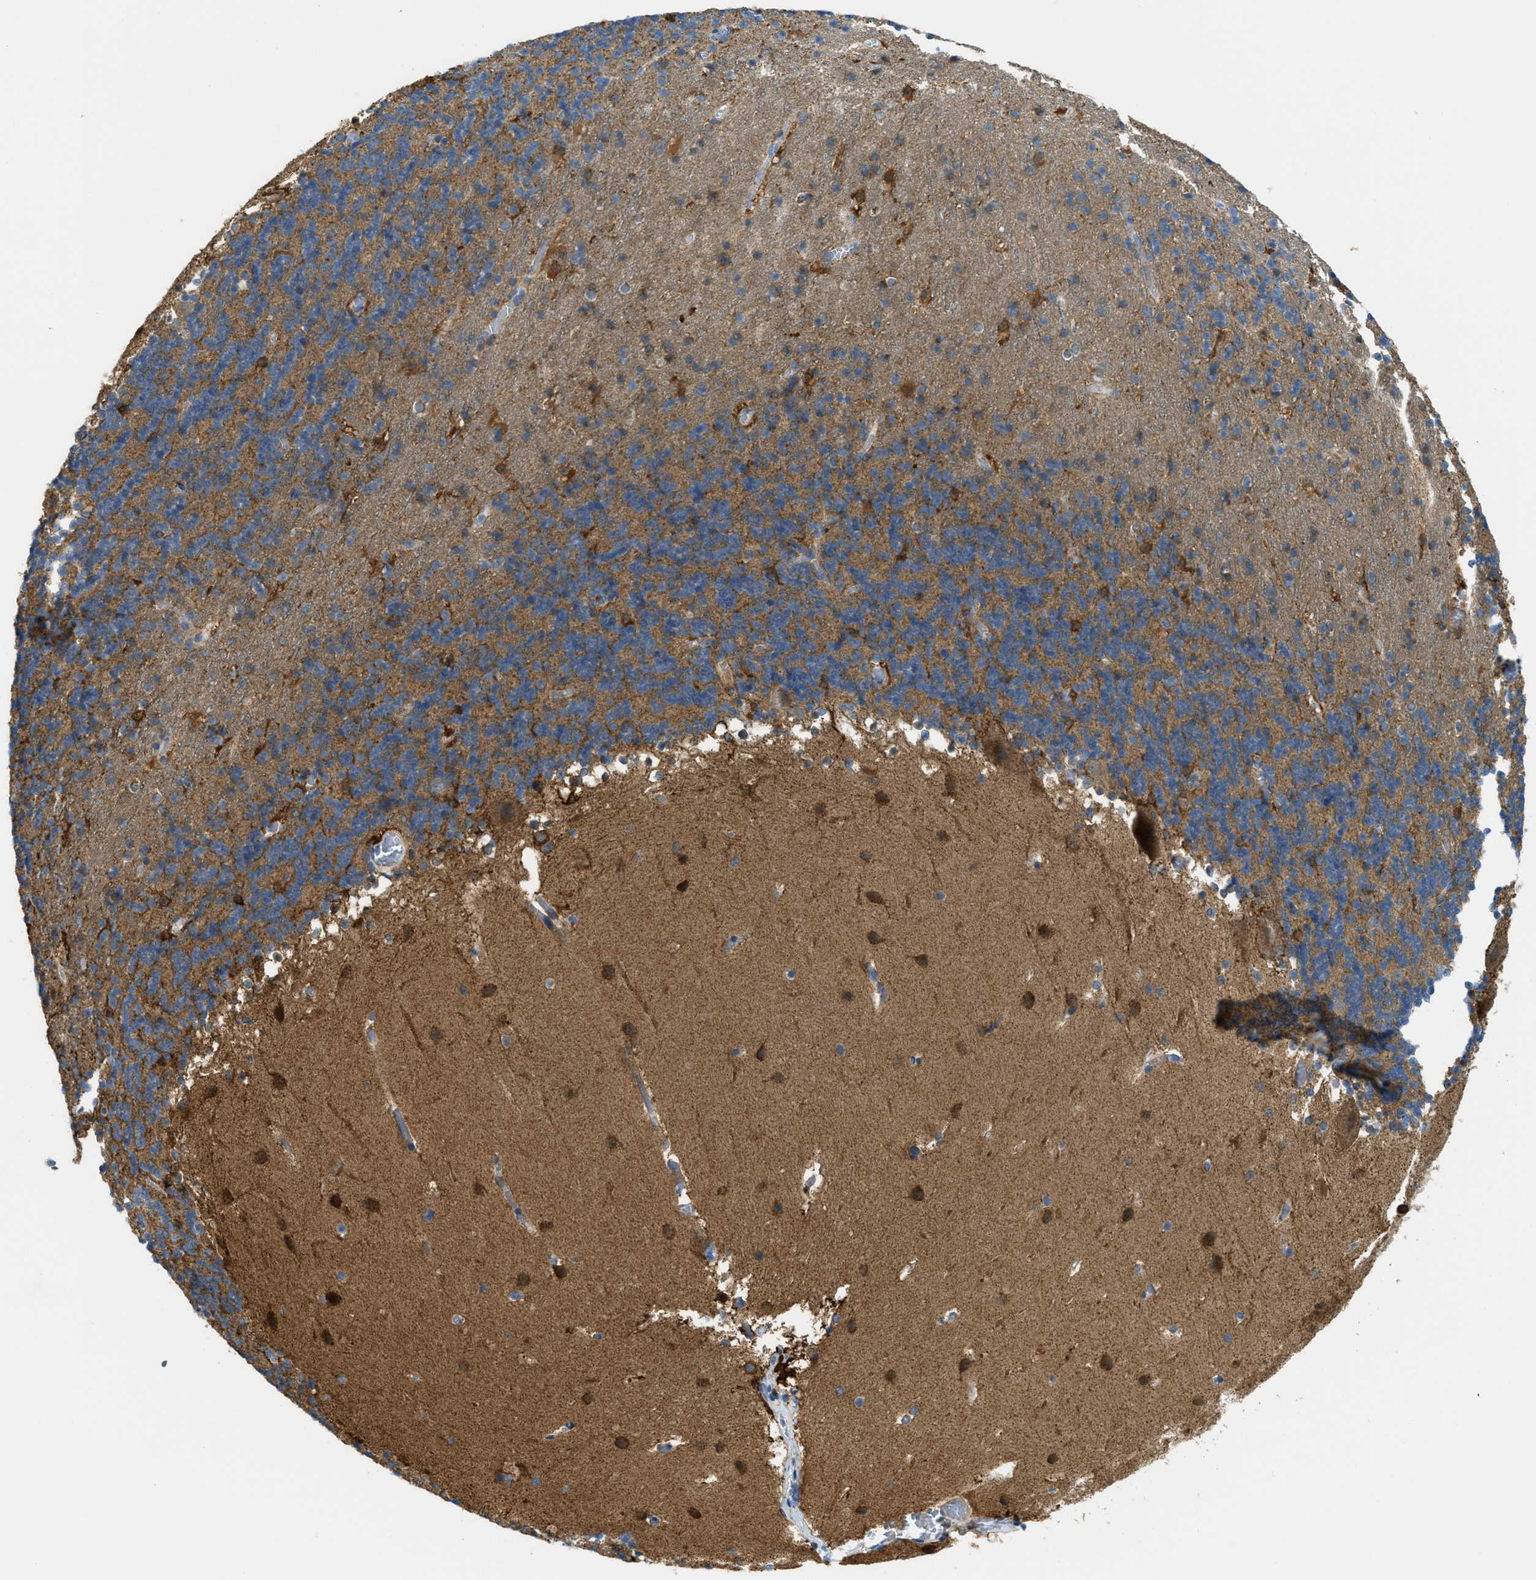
{"staining": {"intensity": "moderate", "quantity": ">75%", "location": "cytoplasmic/membranous"}, "tissue": "cerebellum", "cell_type": "Cells in granular layer", "image_type": "normal", "snomed": [{"axis": "morphology", "description": "Normal tissue, NOS"}, {"axis": "topography", "description": "Cerebellum"}], "caption": "Brown immunohistochemical staining in benign cerebellum exhibits moderate cytoplasmic/membranous staining in approximately >75% of cells in granular layer.", "gene": "RFFL", "patient": {"sex": "male", "age": 45}}